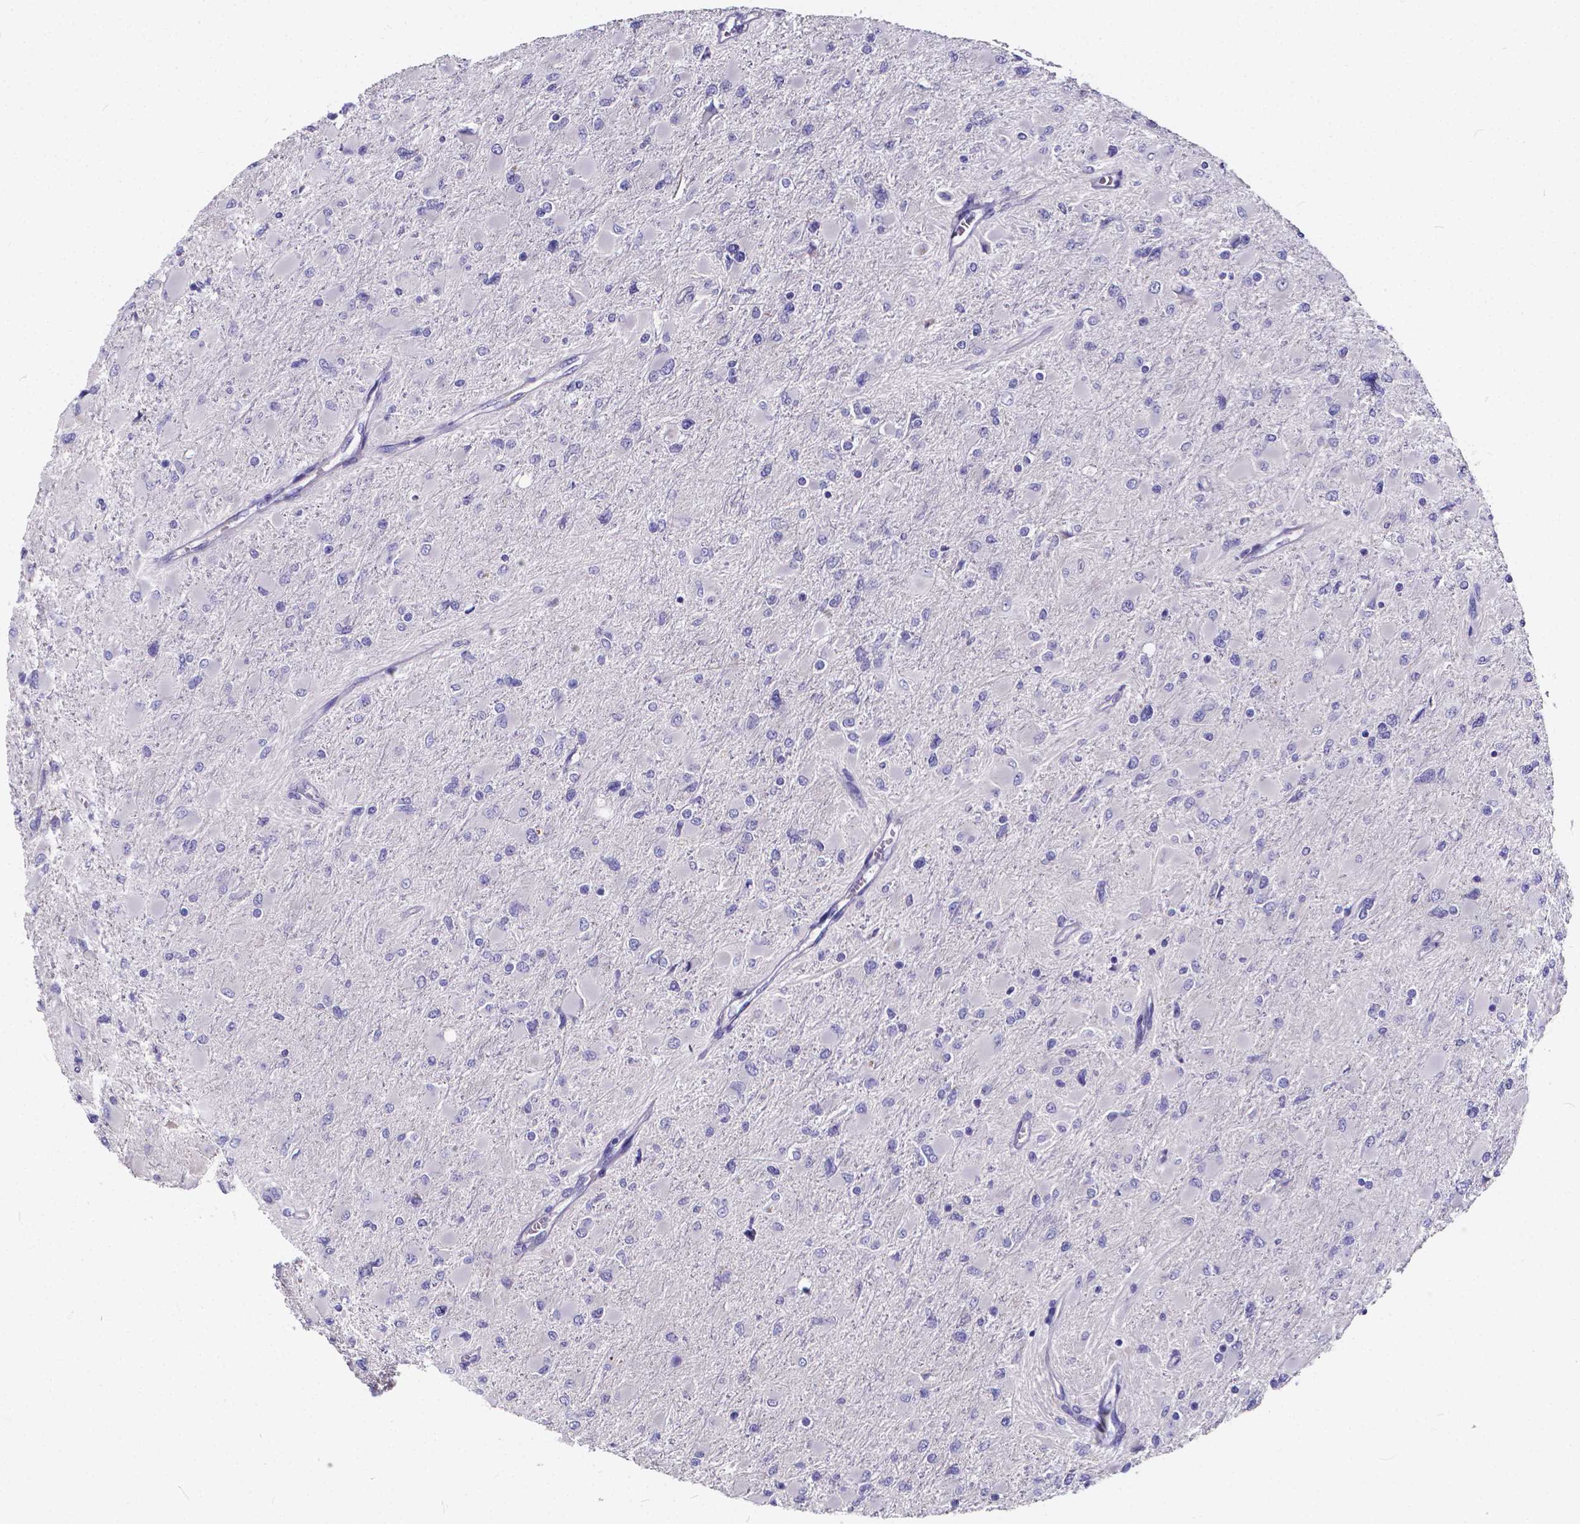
{"staining": {"intensity": "negative", "quantity": "none", "location": "none"}, "tissue": "glioma", "cell_type": "Tumor cells", "image_type": "cancer", "snomed": [{"axis": "morphology", "description": "Glioma, malignant, High grade"}, {"axis": "topography", "description": "Cerebral cortex"}], "caption": "There is no significant positivity in tumor cells of malignant glioma (high-grade). Nuclei are stained in blue.", "gene": "SPEF2", "patient": {"sex": "female", "age": 36}}